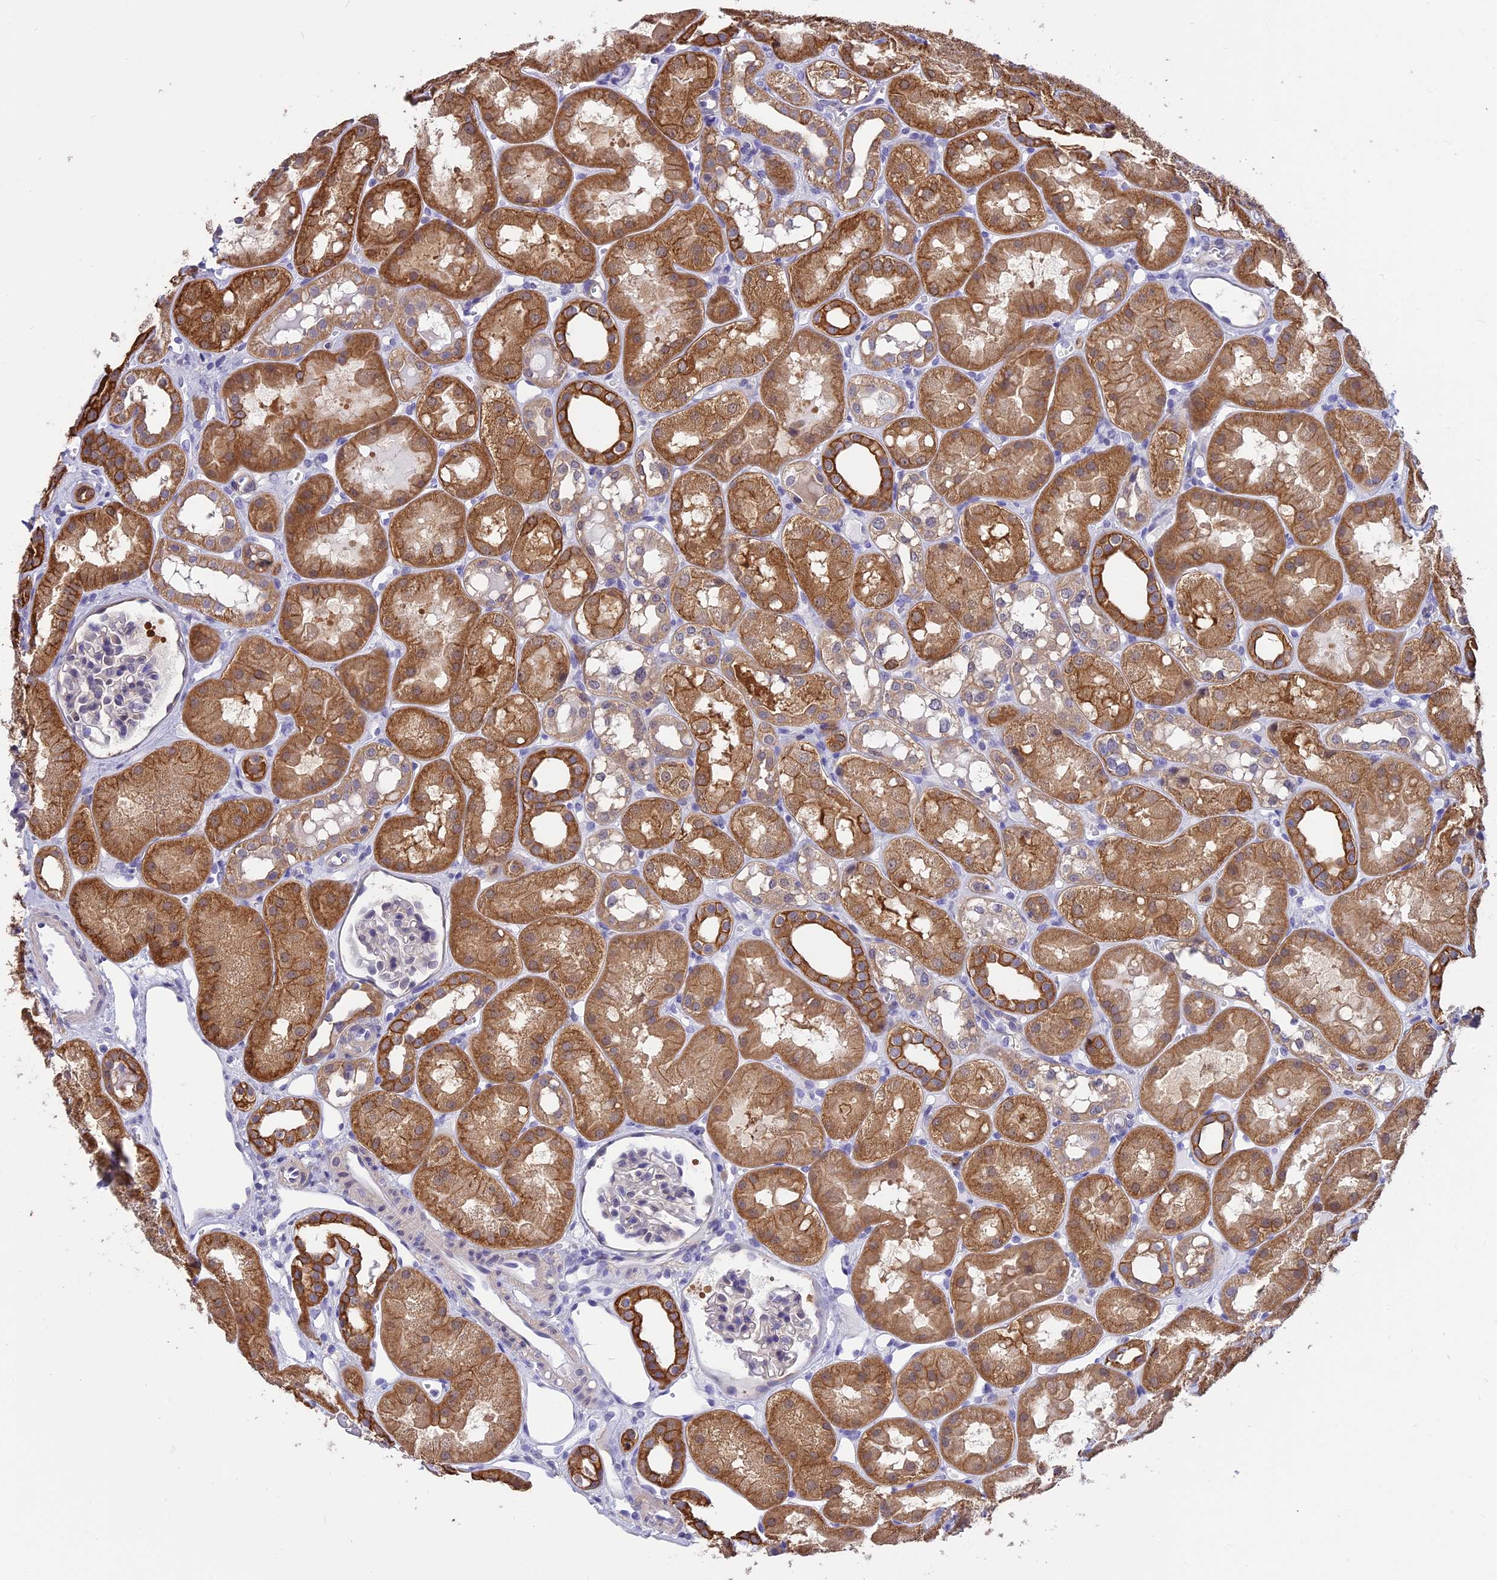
{"staining": {"intensity": "negative", "quantity": "none", "location": "none"}, "tissue": "kidney", "cell_type": "Cells in glomeruli", "image_type": "normal", "snomed": [{"axis": "morphology", "description": "Normal tissue, NOS"}, {"axis": "topography", "description": "Kidney"}], "caption": "IHC of unremarkable human kidney shows no staining in cells in glomeruli. (Stains: DAB immunohistochemistry with hematoxylin counter stain, Microscopy: brightfield microscopy at high magnification).", "gene": "STUB1", "patient": {"sex": "male", "age": 16}}